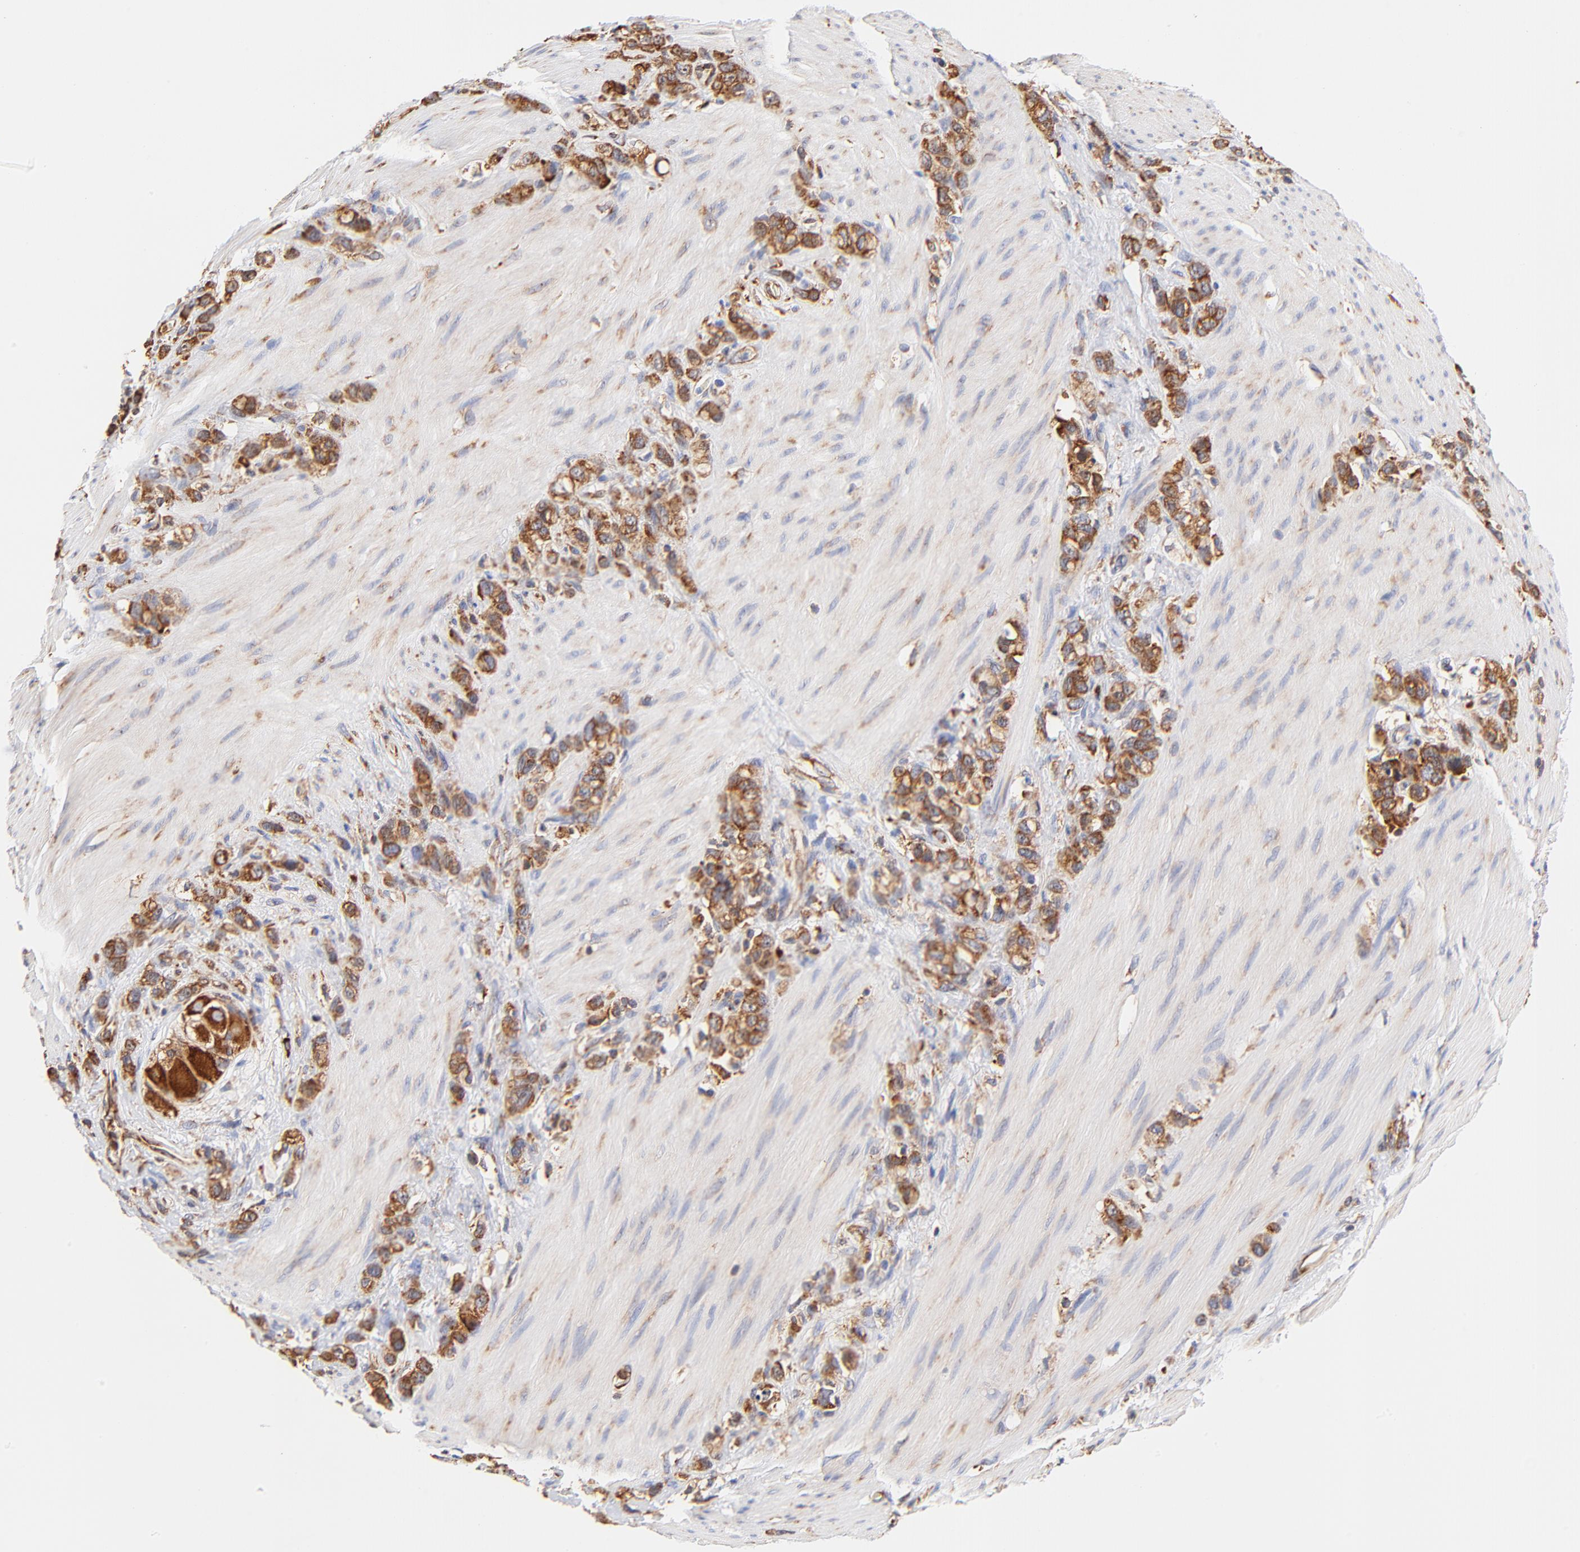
{"staining": {"intensity": "moderate", "quantity": ">75%", "location": "cytoplasmic/membranous"}, "tissue": "stomach cancer", "cell_type": "Tumor cells", "image_type": "cancer", "snomed": [{"axis": "morphology", "description": "Normal tissue, NOS"}, {"axis": "morphology", "description": "Adenocarcinoma, NOS"}, {"axis": "morphology", "description": "Adenocarcinoma, High grade"}, {"axis": "topography", "description": "Stomach, upper"}, {"axis": "topography", "description": "Stomach"}], "caption": "Protein staining shows moderate cytoplasmic/membranous staining in about >75% of tumor cells in adenocarcinoma (stomach).", "gene": "RPL27", "patient": {"sex": "female", "age": 65}}